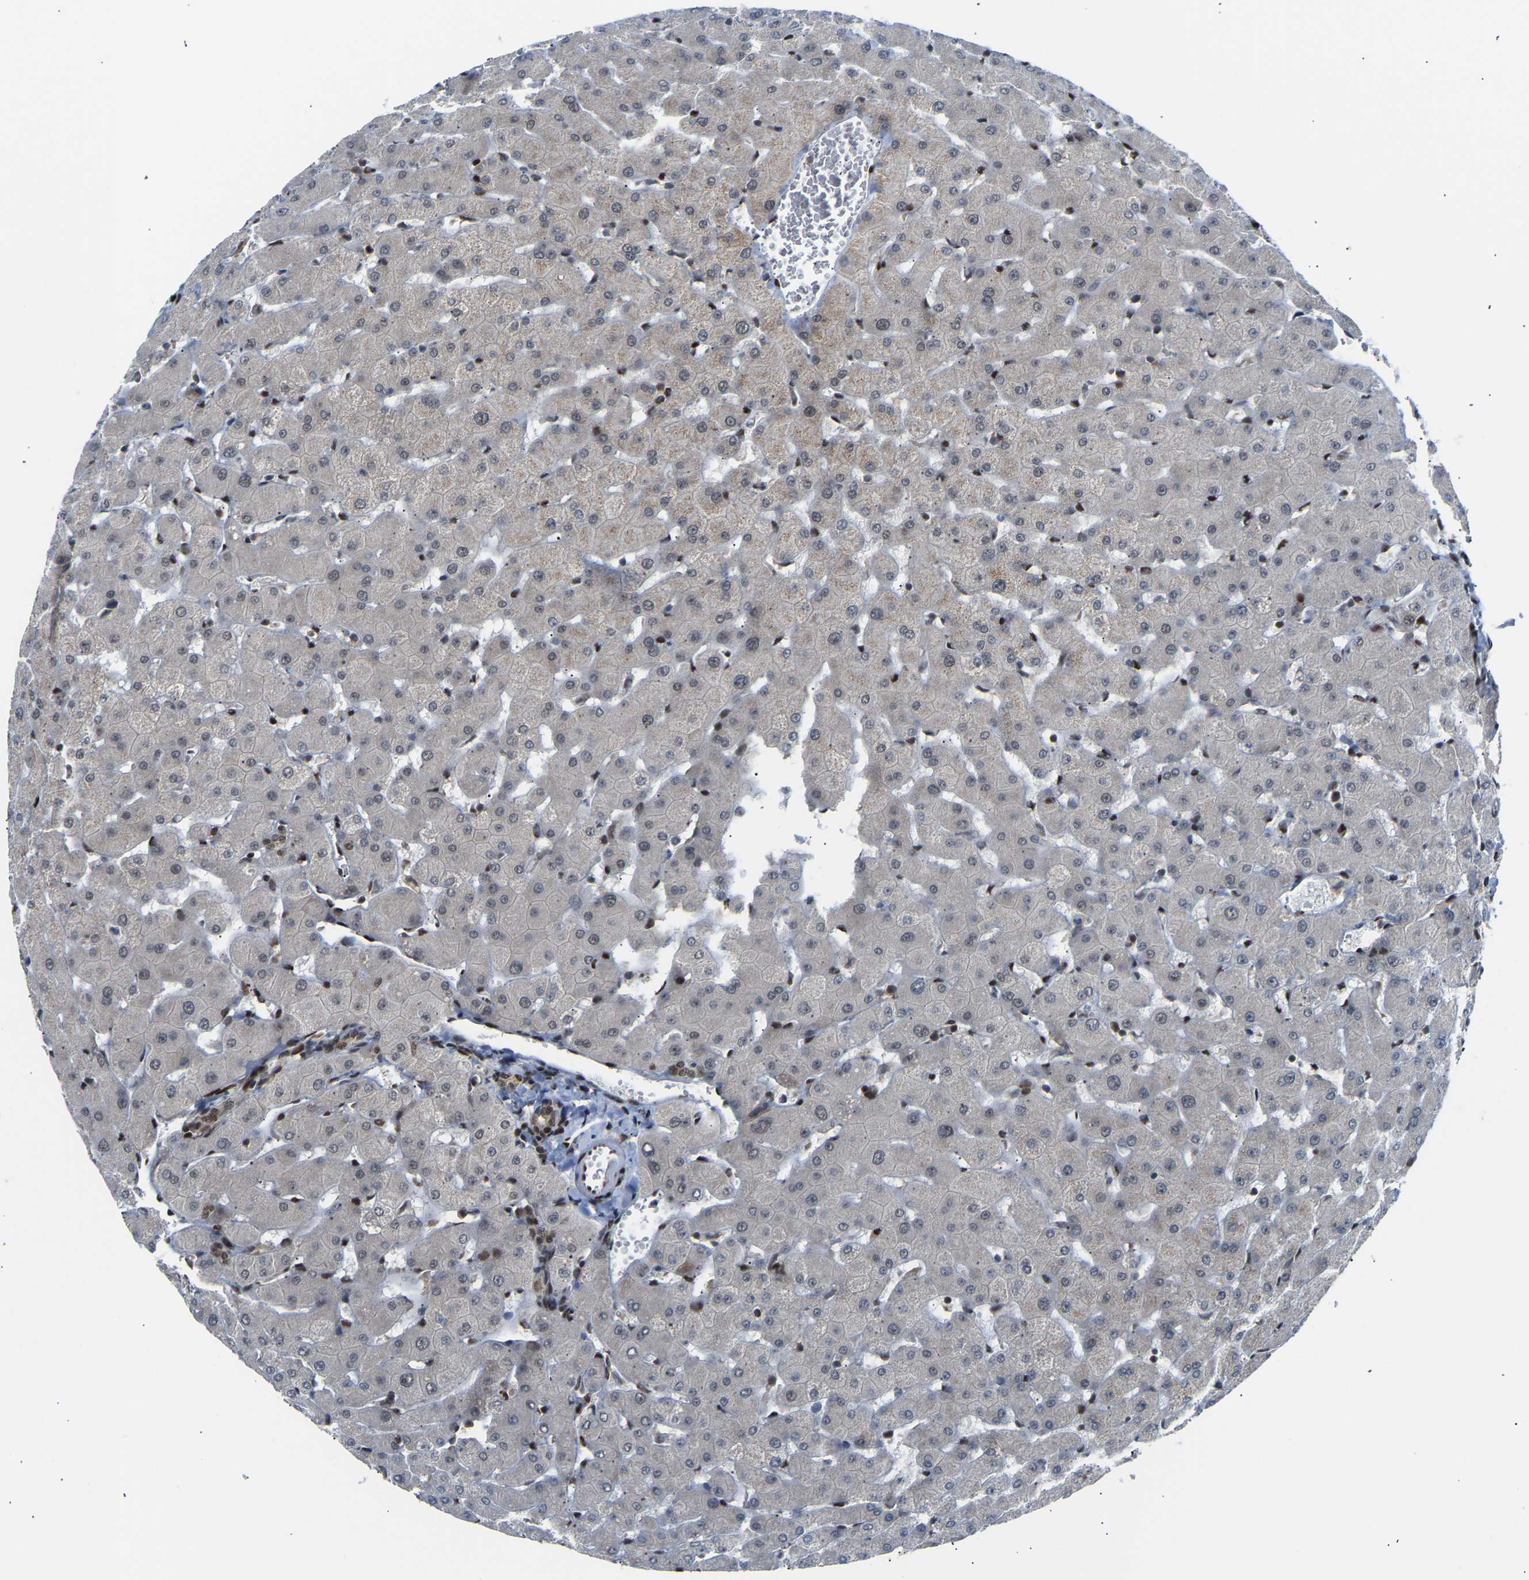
{"staining": {"intensity": "moderate", "quantity": "<25%", "location": "cytoplasmic/membranous"}, "tissue": "liver", "cell_type": "Cholangiocytes", "image_type": "normal", "snomed": [{"axis": "morphology", "description": "Normal tissue, NOS"}, {"axis": "topography", "description": "Liver"}], "caption": "Protein expression by IHC exhibits moderate cytoplasmic/membranous staining in approximately <25% of cholangiocytes in benign liver.", "gene": "SSBP2", "patient": {"sex": "female", "age": 63}}